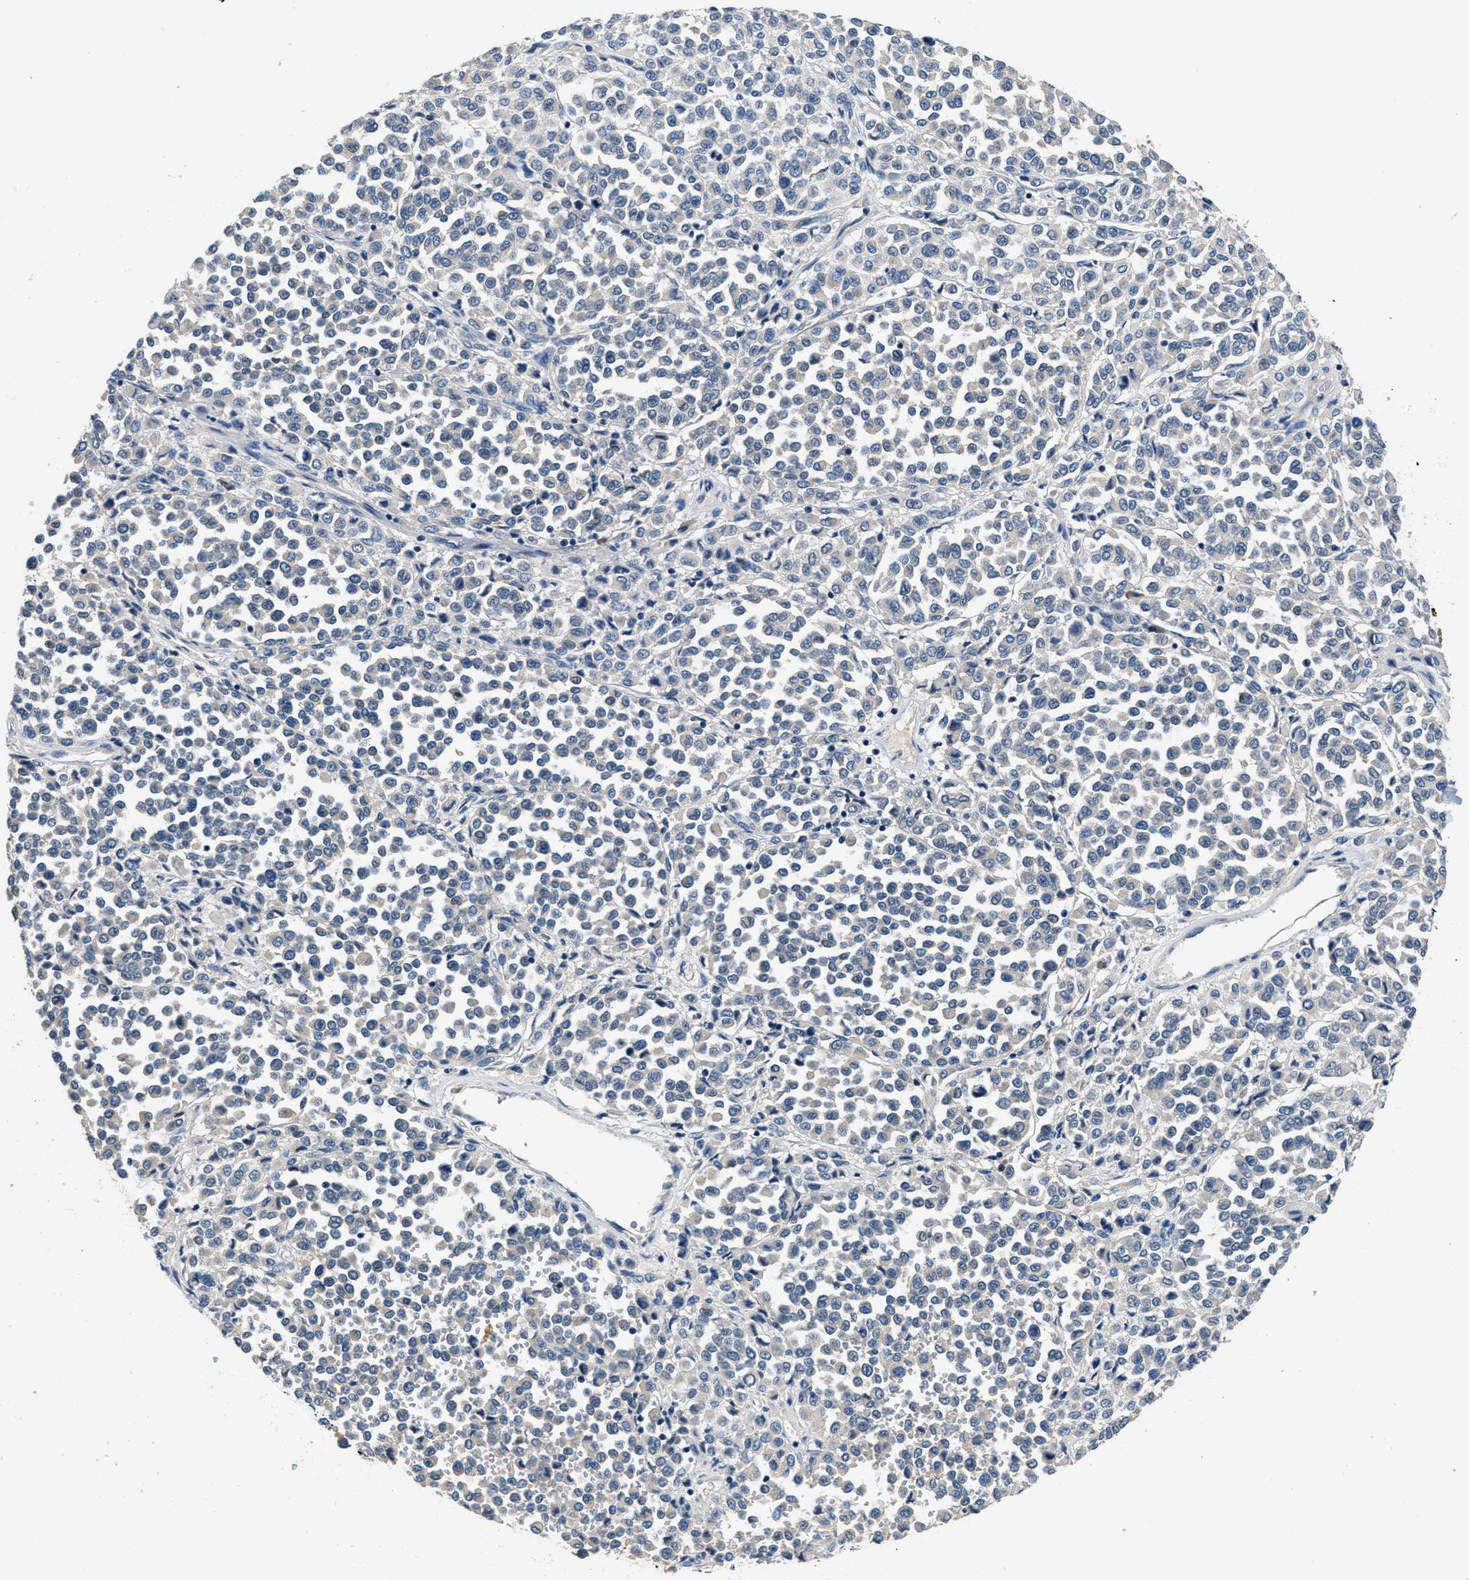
{"staining": {"intensity": "negative", "quantity": "none", "location": "none"}, "tissue": "melanoma", "cell_type": "Tumor cells", "image_type": "cancer", "snomed": [{"axis": "morphology", "description": "Malignant melanoma, Metastatic site"}, {"axis": "topography", "description": "Pancreas"}], "caption": "DAB immunohistochemical staining of malignant melanoma (metastatic site) demonstrates no significant positivity in tumor cells.", "gene": "ALDH3A2", "patient": {"sex": "female", "age": 30}}